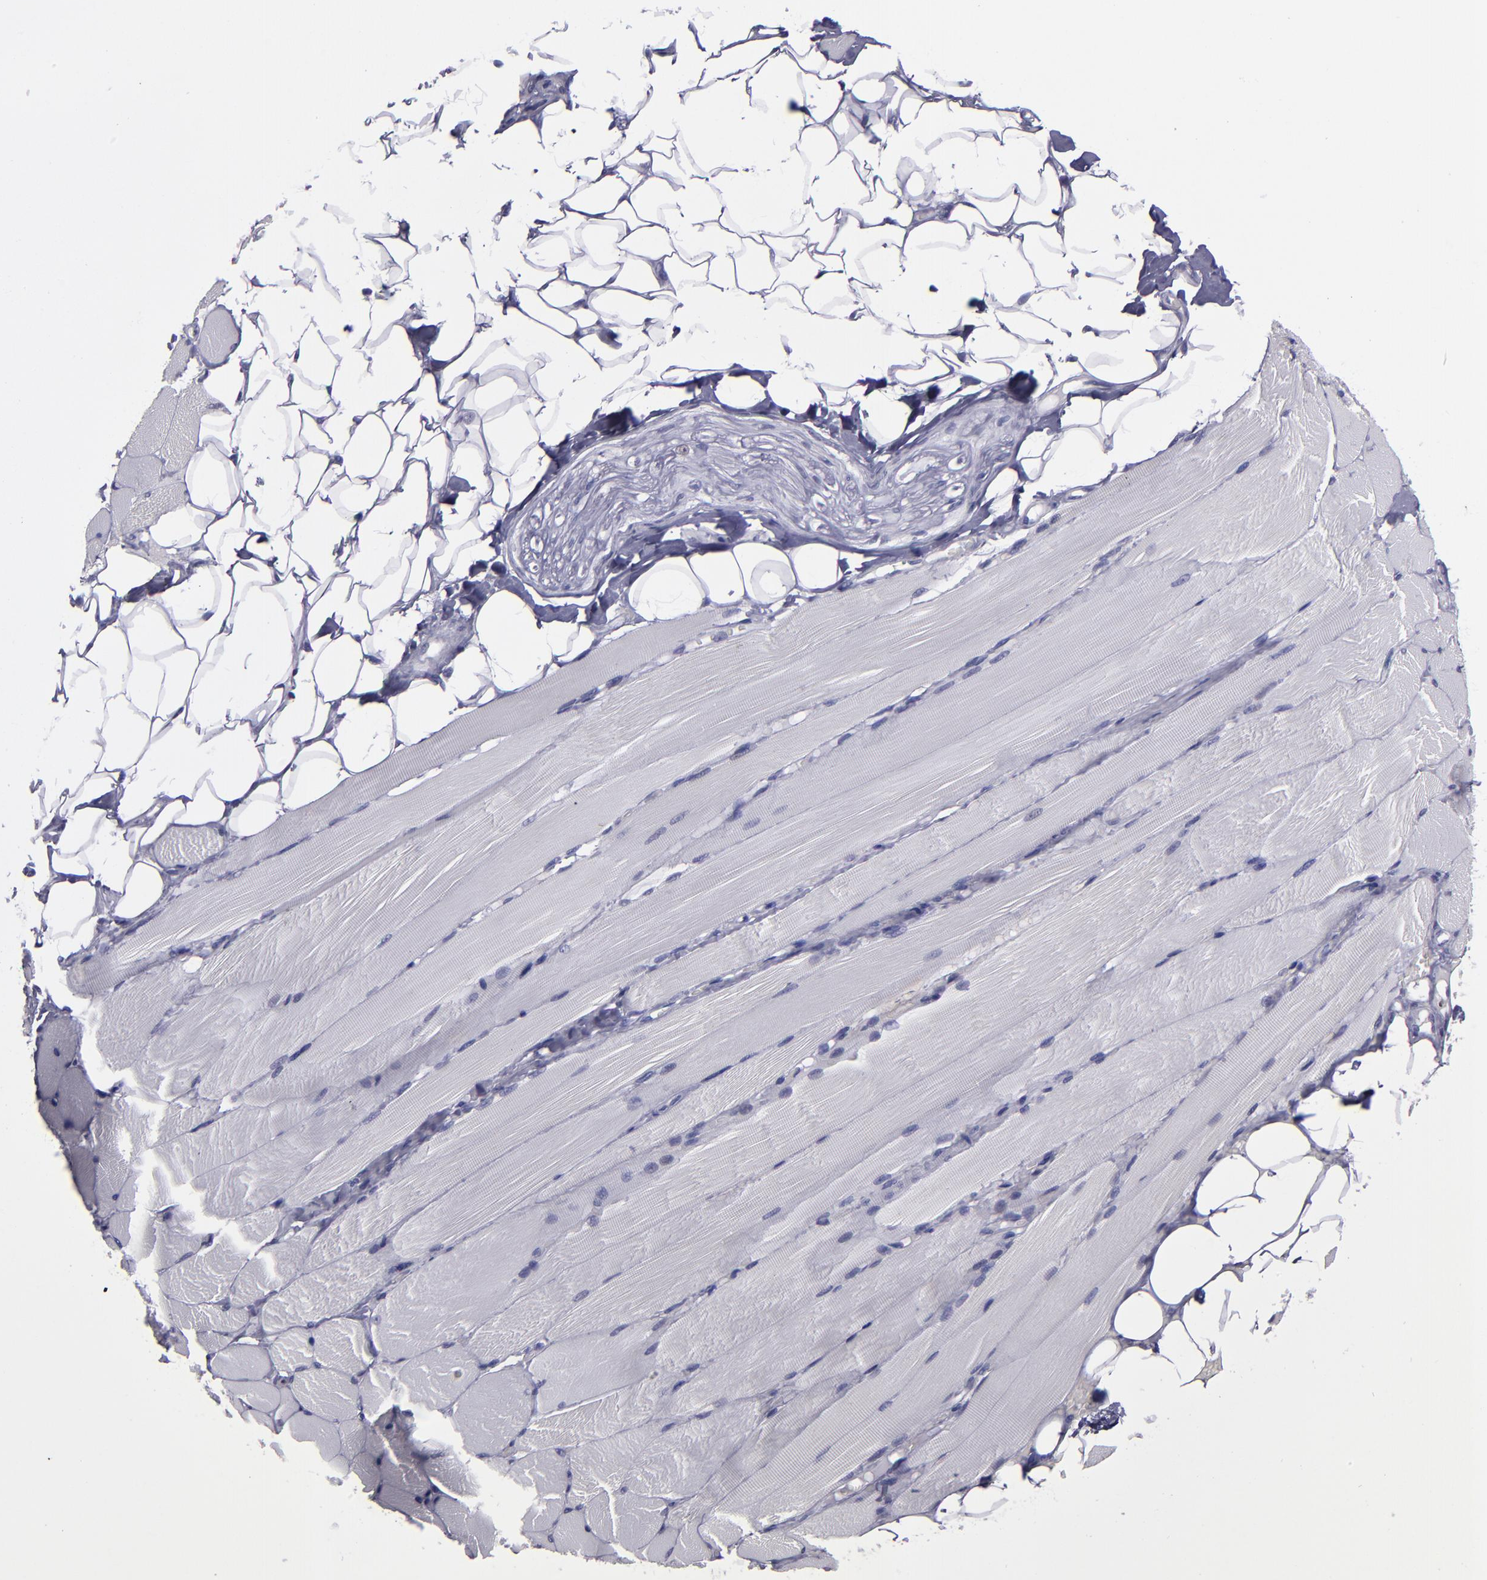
{"staining": {"intensity": "negative", "quantity": "none", "location": "none"}, "tissue": "skeletal muscle", "cell_type": "Myocytes", "image_type": "normal", "snomed": [{"axis": "morphology", "description": "Normal tissue, NOS"}, {"axis": "topography", "description": "Skeletal muscle"}, {"axis": "topography", "description": "Peripheral nerve tissue"}], "caption": "Myocytes are negative for protein expression in normal human skeletal muscle. (Stains: DAB immunohistochemistry (IHC) with hematoxylin counter stain, Microscopy: brightfield microscopy at high magnification).", "gene": "CEBPE", "patient": {"sex": "female", "age": 84}}